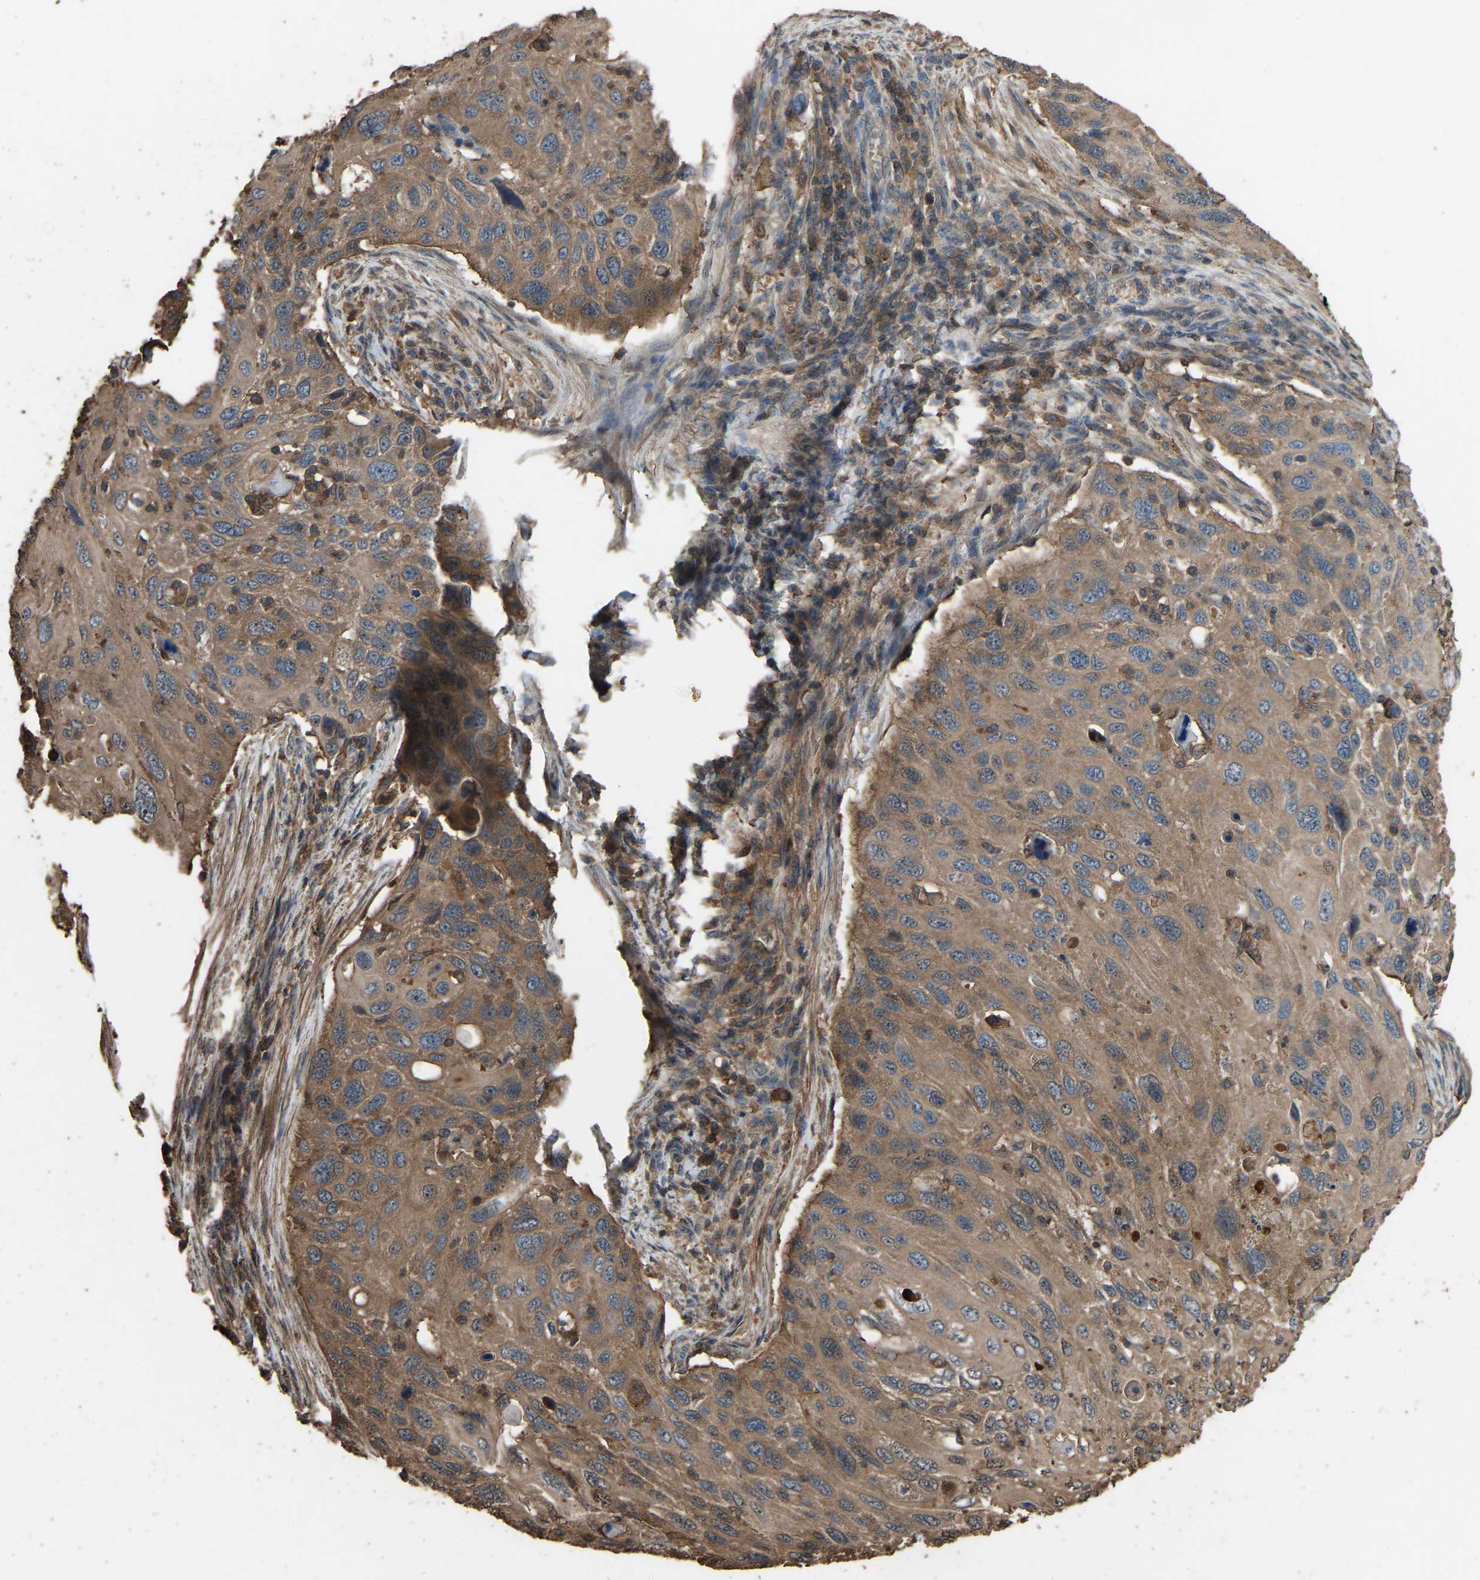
{"staining": {"intensity": "moderate", "quantity": ">75%", "location": "cytoplasmic/membranous"}, "tissue": "cervical cancer", "cell_type": "Tumor cells", "image_type": "cancer", "snomed": [{"axis": "morphology", "description": "Squamous cell carcinoma, NOS"}, {"axis": "topography", "description": "Cervix"}], "caption": "Human squamous cell carcinoma (cervical) stained for a protein (brown) exhibits moderate cytoplasmic/membranous positive positivity in about >75% of tumor cells.", "gene": "FHIT", "patient": {"sex": "female", "age": 70}}